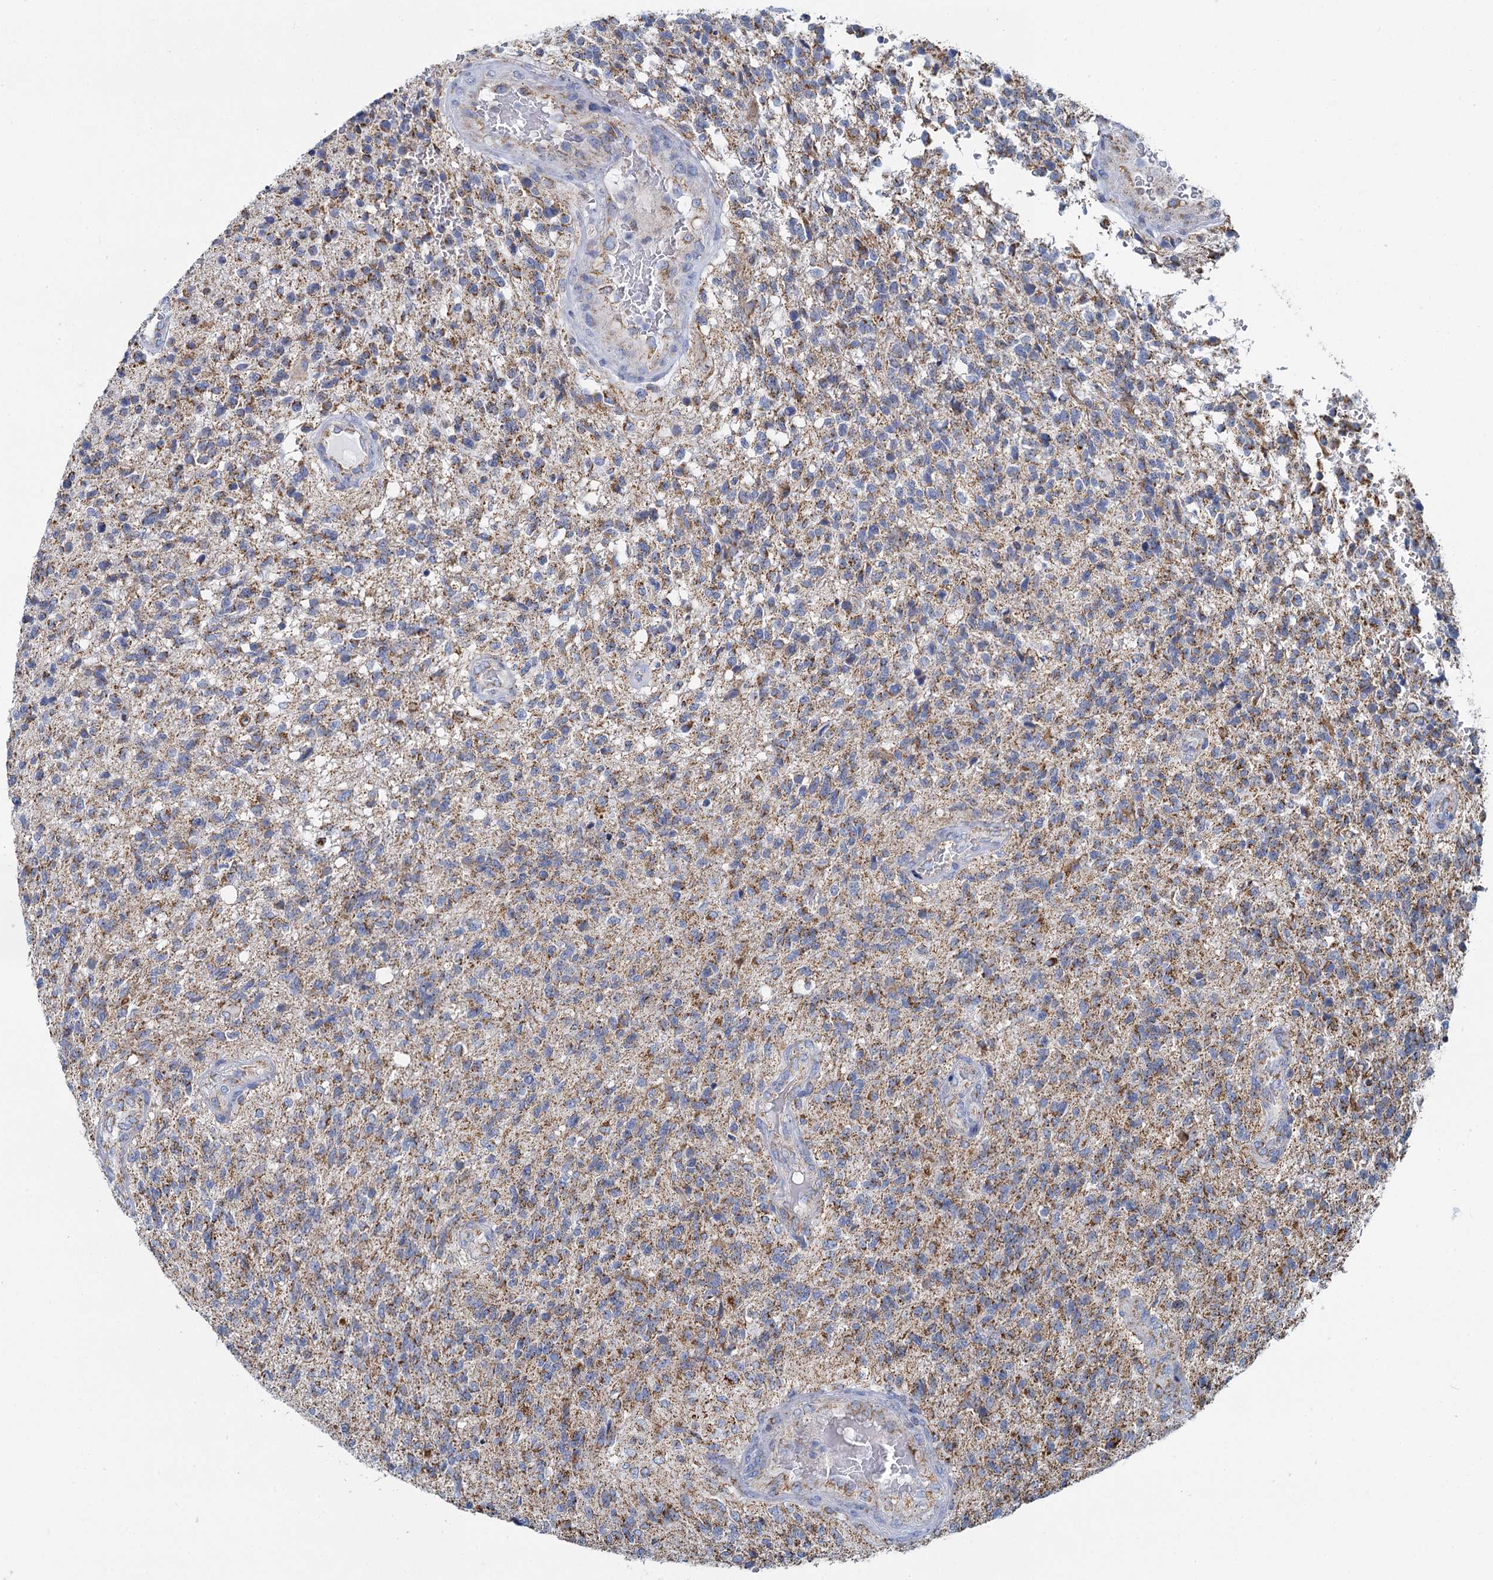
{"staining": {"intensity": "moderate", "quantity": "25%-75%", "location": "cytoplasmic/membranous"}, "tissue": "glioma", "cell_type": "Tumor cells", "image_type": "cancer", "snomed": [{"axis": "morphology", "description": "Glioma, malignant, High grade"}, {"axis": "topography", "description": "Brain"}], "caption": "Glioma stained for a protein displays moderate cytoplasmic/membranous positivity in tumor cells.", "gene": "CCP110", "patient": {"sex": "male", "age": 56}}